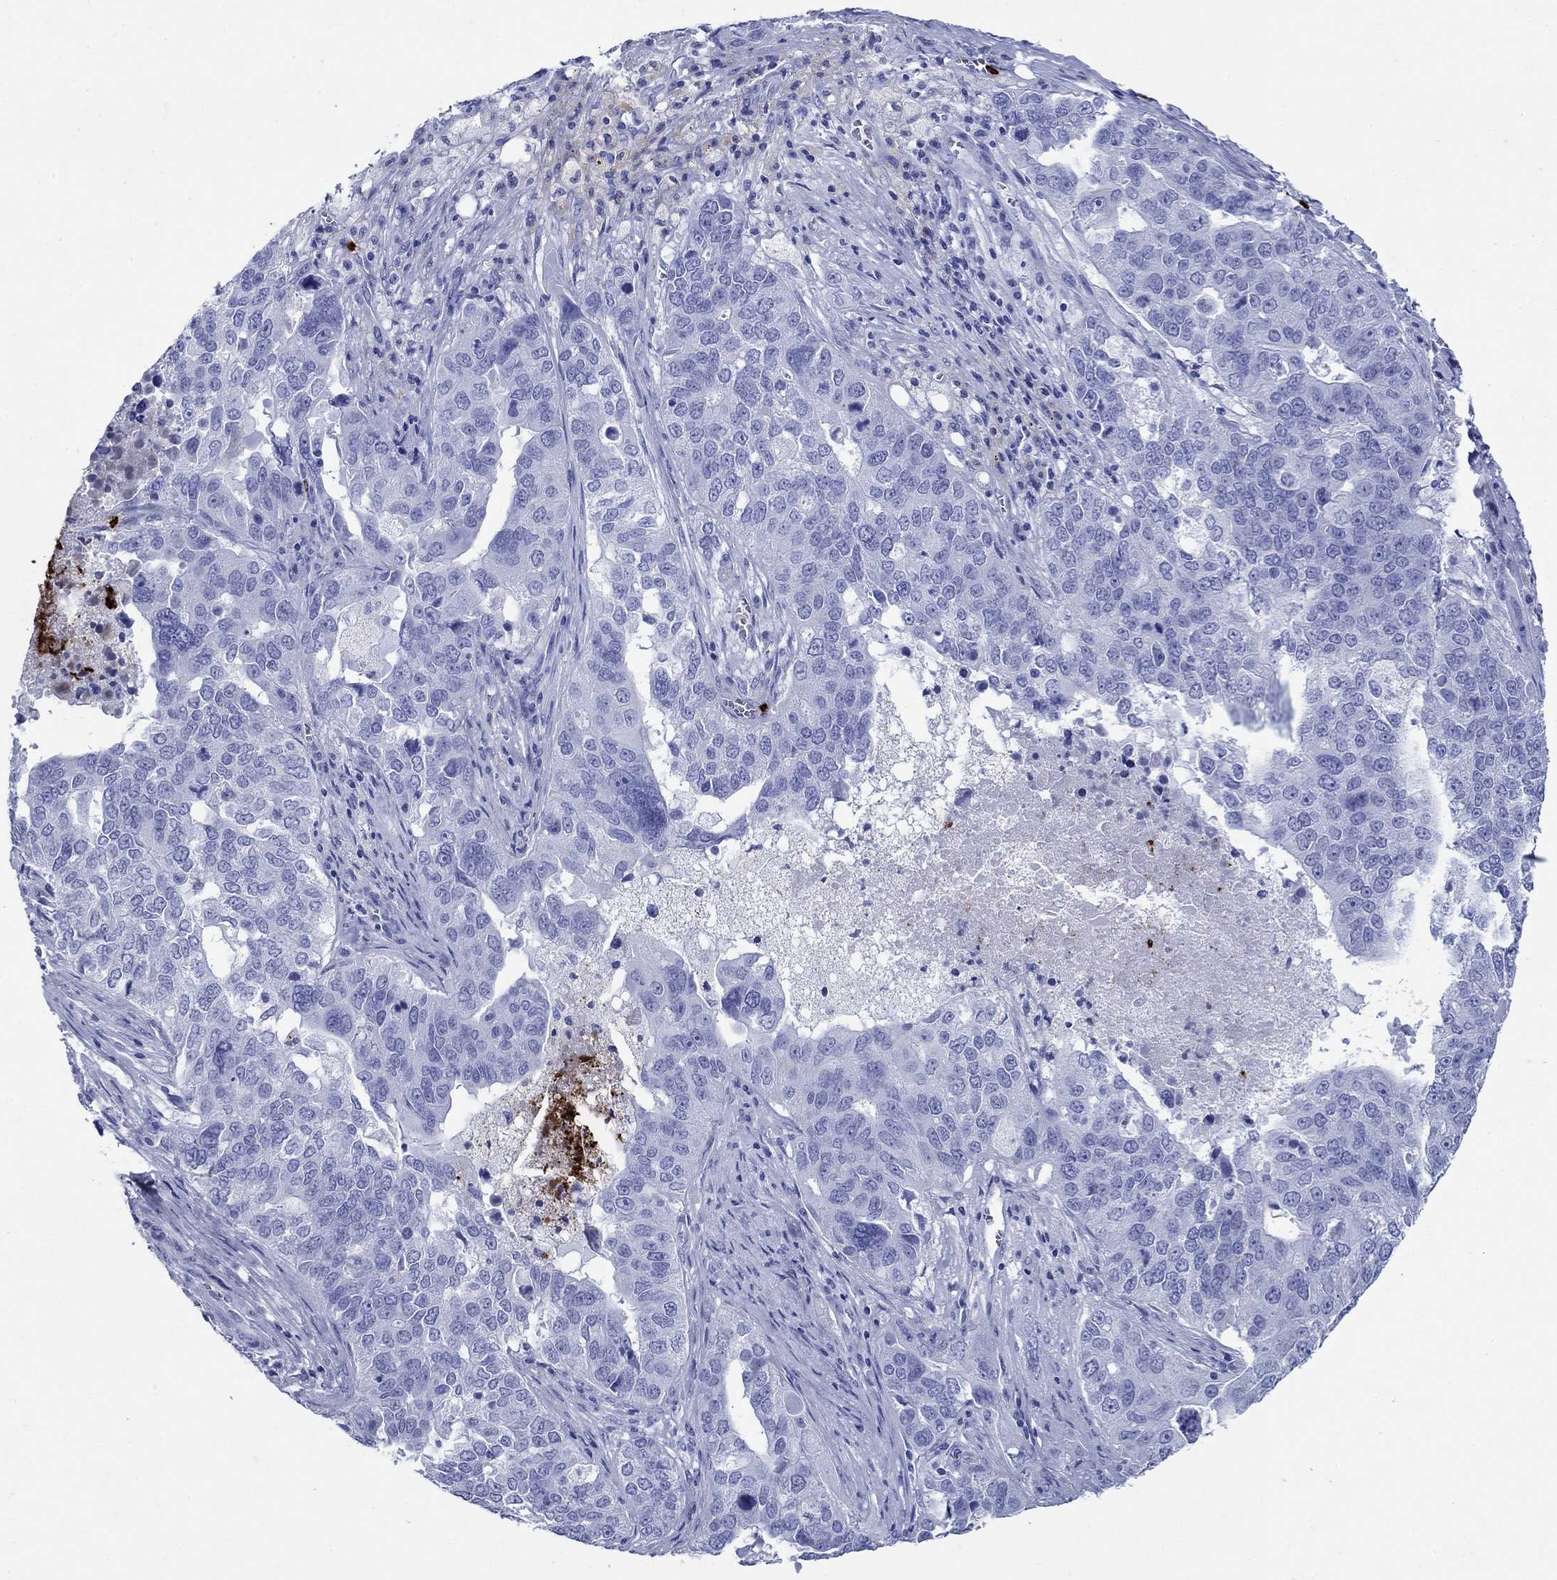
{"staining": {"intensity": "negative", "quantity": "none", "location": "none"}, "tissue": "ovarian cancer", "cell_type": "Tumor cells", "image_type": "cancer", "snomed": [{"axis": "morphology", "description": "Carcinoma, endometroid"}, {"axis": "topography", "description": "Soft tissue"}, {"axis": "topography", "description": "Ovary"}], "caption": "Ovarian cancer (endometroid carcinoma) was stained to show a protein in brown. There is no significant positivity in tumor cells.", "gene": "AZU1", "patient": {"sex": "female", "age": 52}}